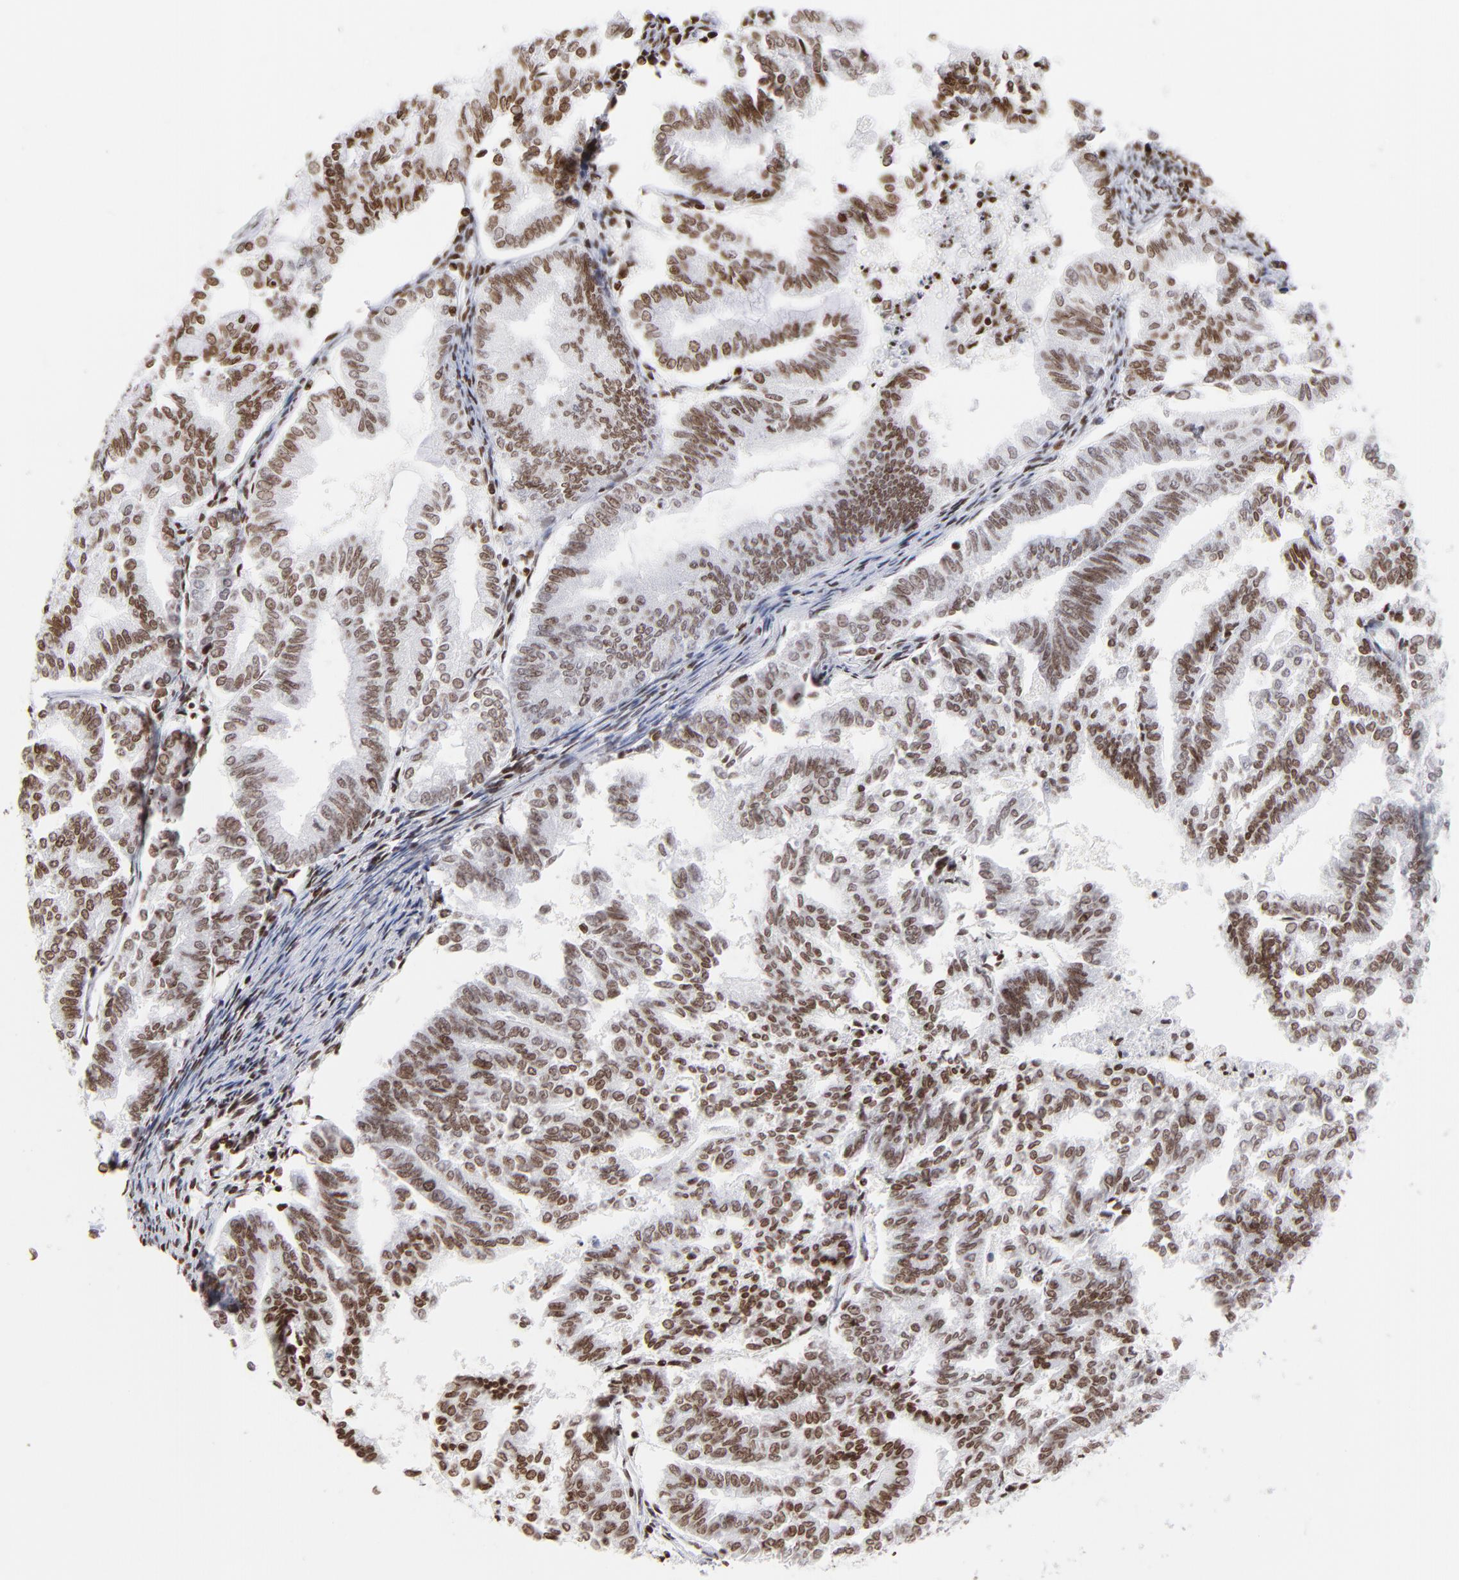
{"staining": {"intensity": "moderate", "quantity": ">75%", "location": "nuclear"}, "tissue": "endometrial cancer", "cell_type": "Tumor cells", "image_type": "cancer", "snomed": [{"axis": "morphology", "description": "Adenocarcinoma, NOS"}, {"axis": "topography", "description": "Endometrium"}], "caption": "Human endometrial adenocarcinoma stained for a protein (brown) reveals moderate nuclear positive positivity in about >75% of tumor cells.", "gene": "RTL4", "patient": {"sex": "female", "age": 79}}